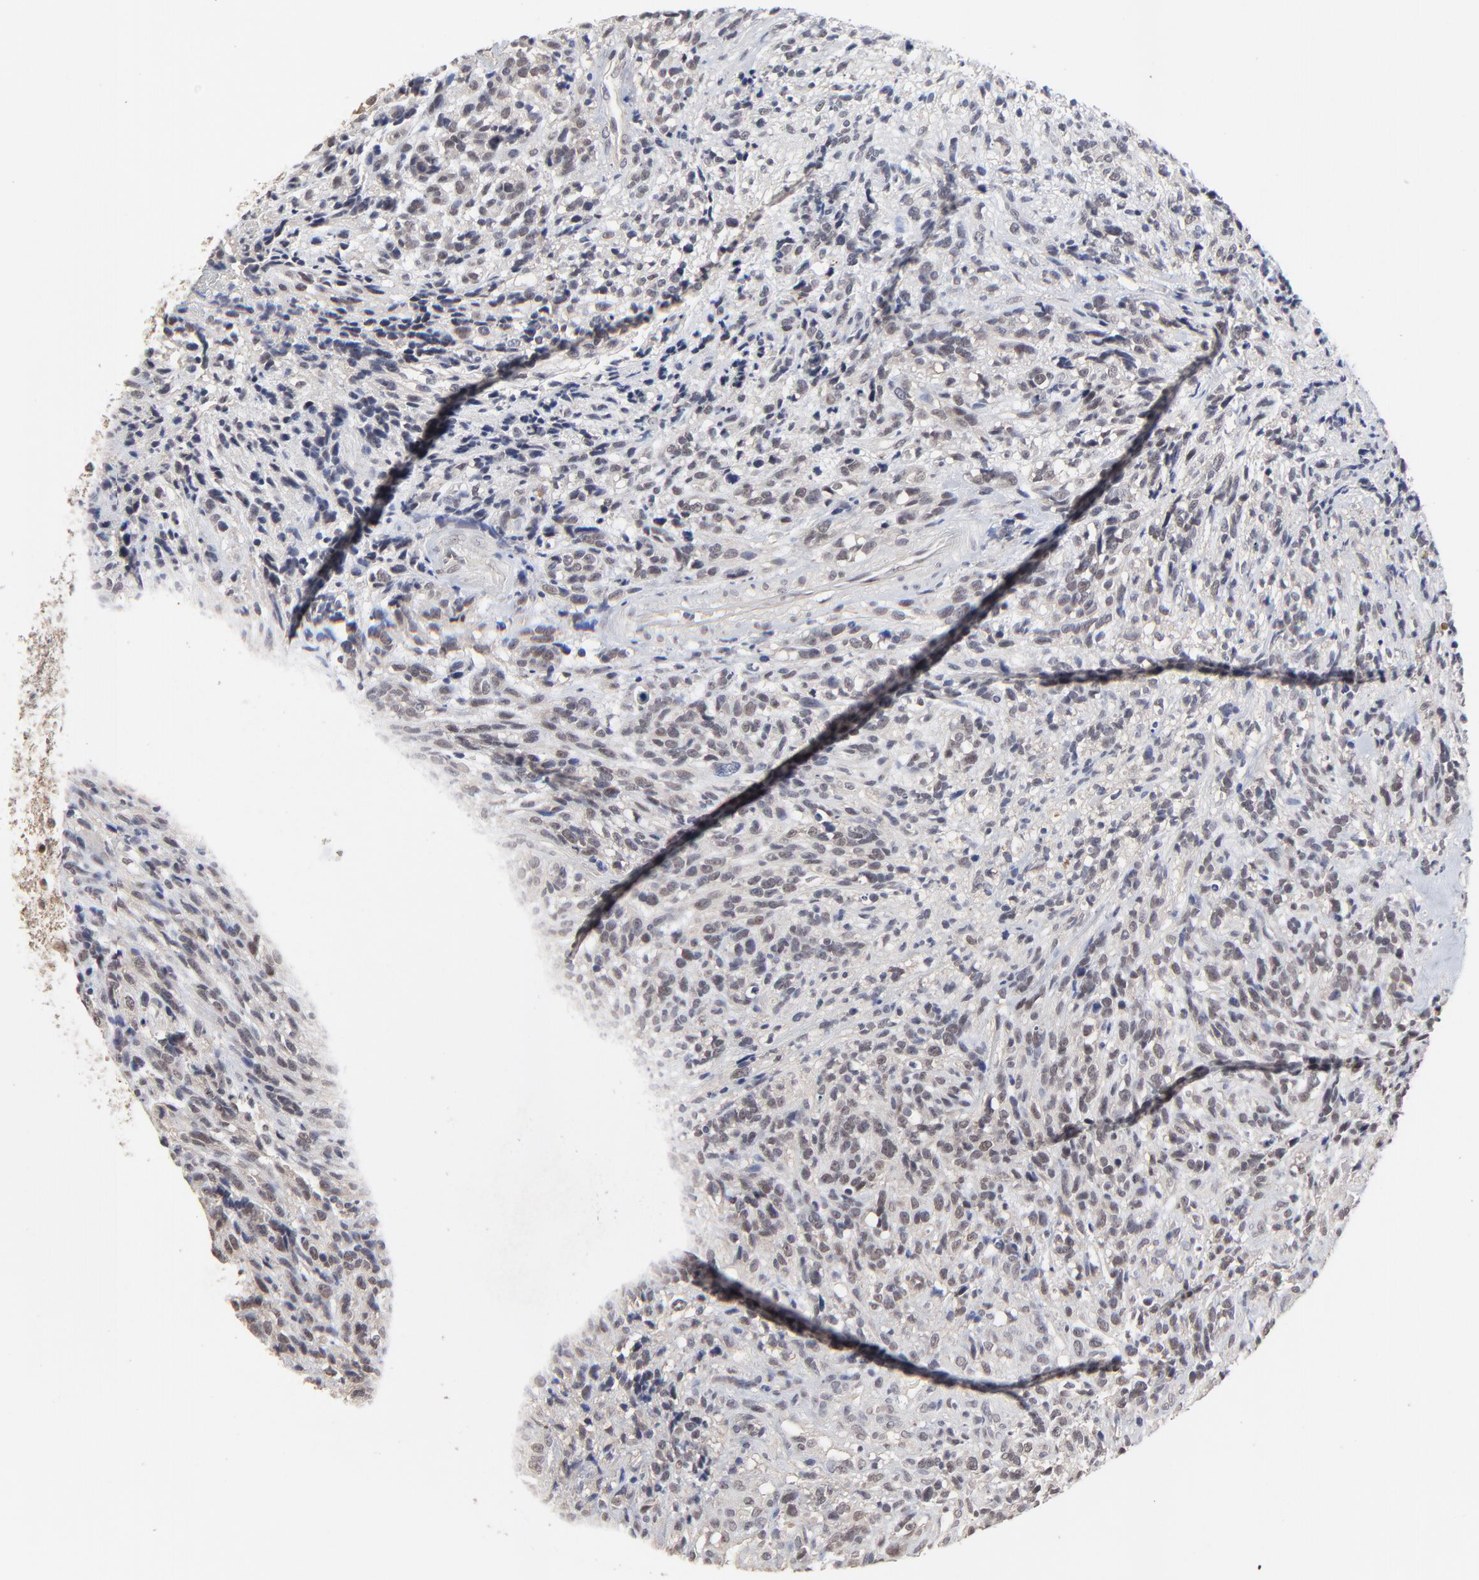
{"staining": {"intensity": "weak", "quantity": "25%-75%", "location": "nuclear"}, "tissue": "glioma", "cell_type": "Tumor cells", "image_type": "cancer", "snomed": [{"axis": "morphology", "description": "Glioma, malignant, High grade"}, {"axis": "topography", "description": "Brain"}], "caption": "Protein staining exhibits weak nuclear expression in about 25%-75% of tumor cells in glioma. (Brightfield microscopy of DAB IHC at high magnification).", "gene": "FAM199X", "patient": {"sex": "male", "age": 66}}